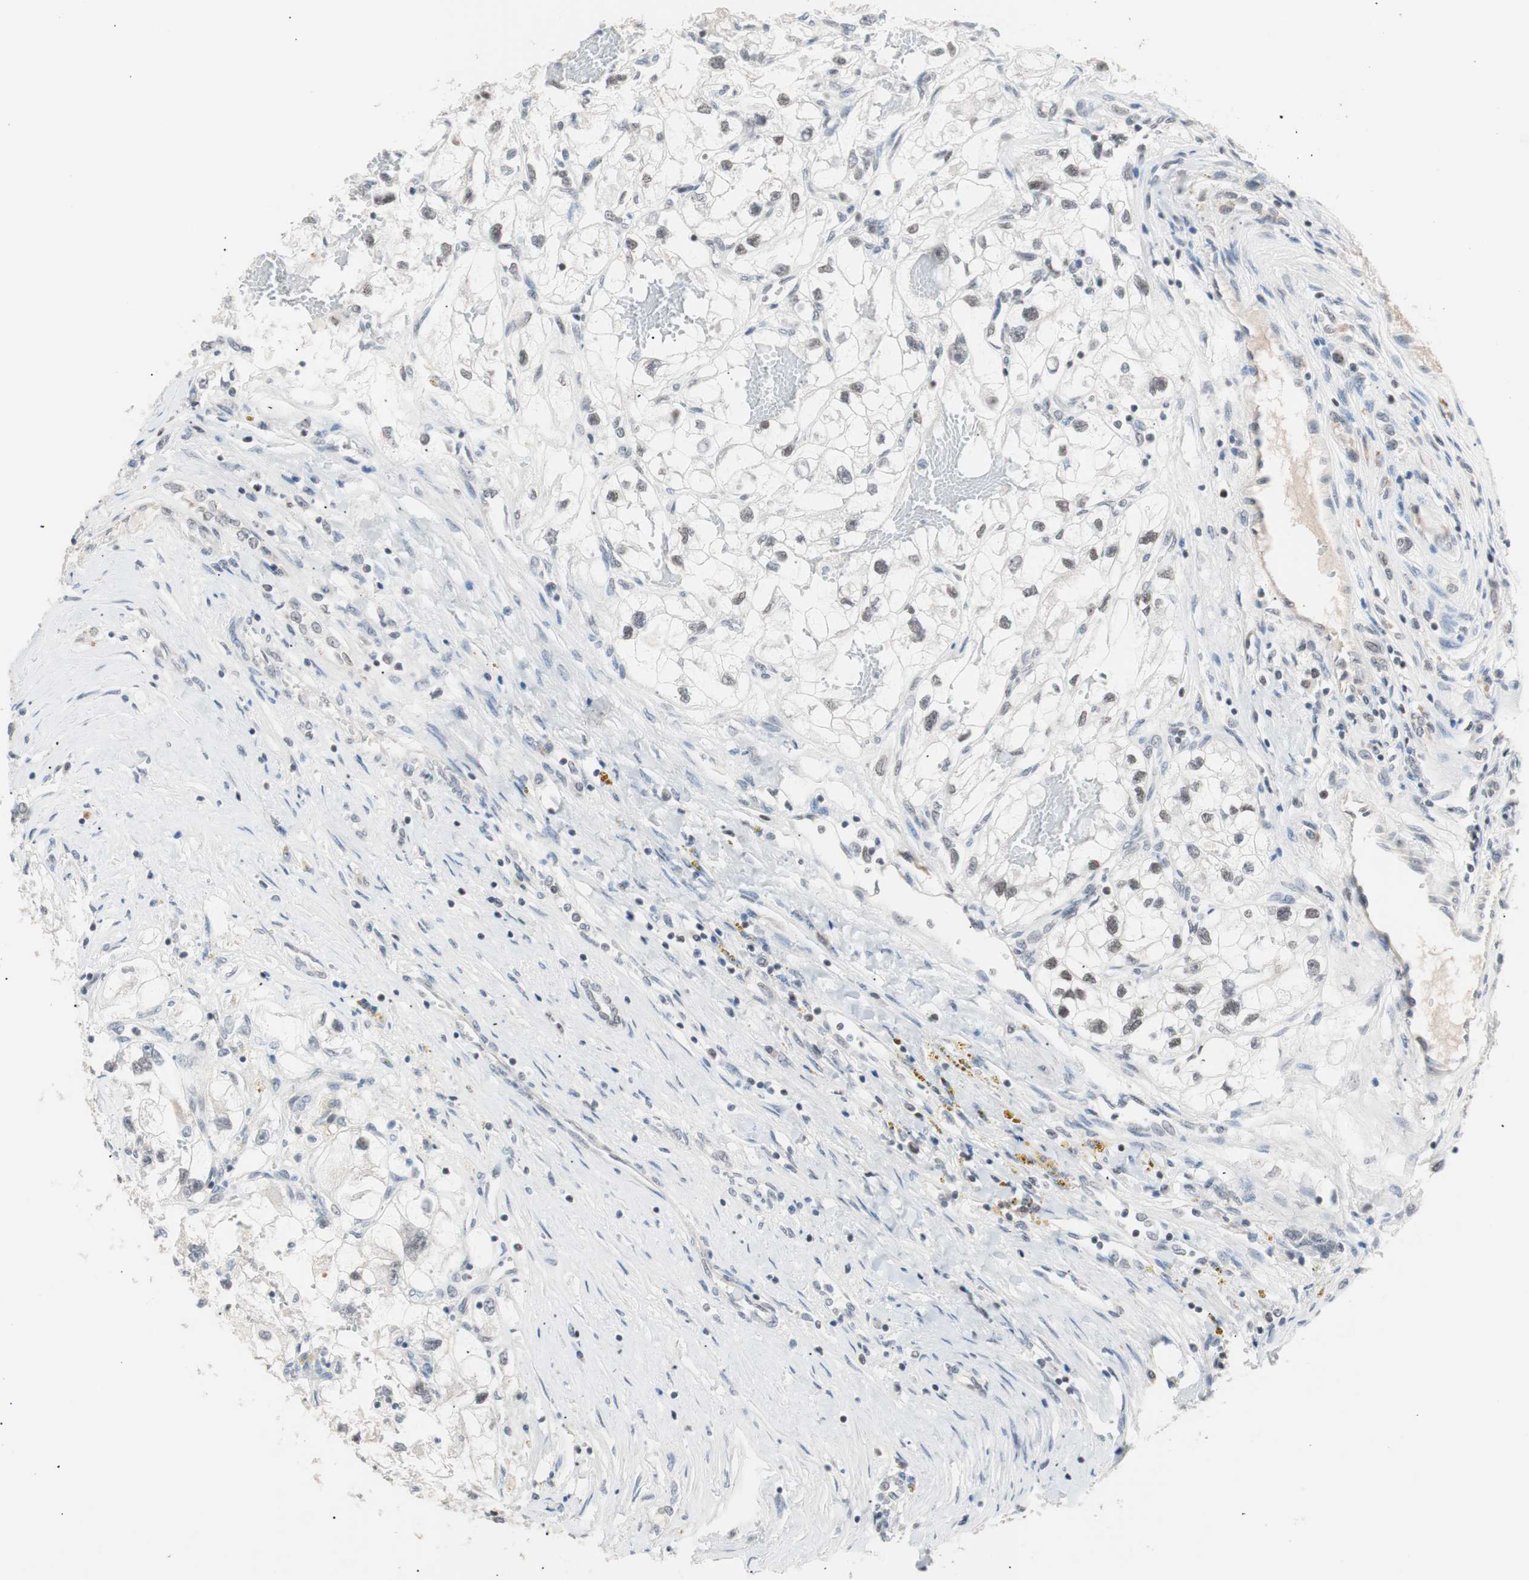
{"staining": {"intensity": "weak", "quantity": "<25%", "location": "nuclear"}, "tissue": "renal cancer", "cell_type": "Tumor cells", "image_type": "cancer", "snomed": [{"axis": "morphology", "description": "Adenocarcinoma, NOS"}, {"axis": "topography", "description": "Kidney"}], "caption": "A histopathology image of human renal adenocarcinoma is negative for staining in tumor cells. (DAB (3,3'-diaminobenzidine) IHC with hematoxylin counter stain).", "gene": "LIG3", "patient": {"sex": "female", "age": 70}}